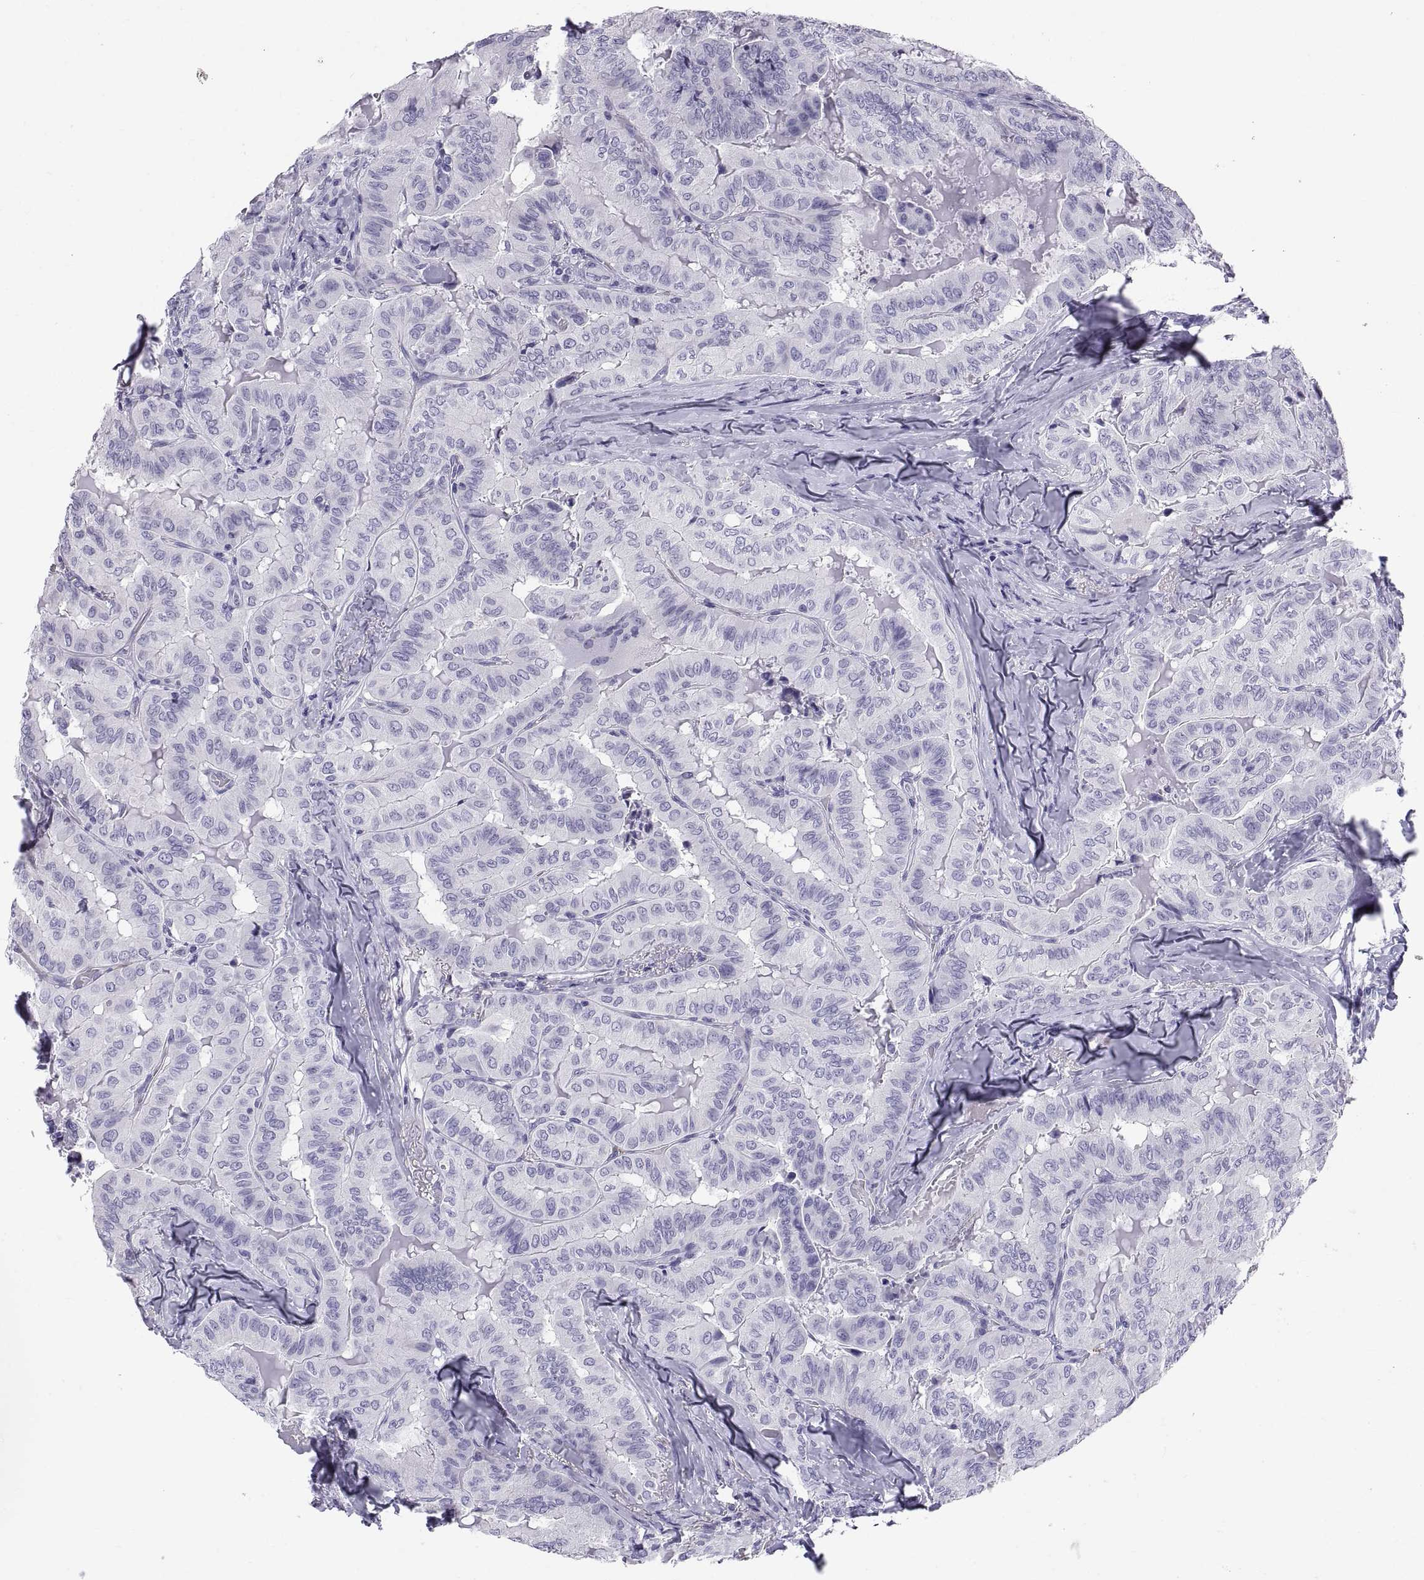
{"staining": {"intensity": "negative", "quantity": "none", "location": "none"}, "tissue": "thyroid cancer", "cell_type": "Tumor cells", "image_type": "cancer", "snomed": [{"axis": "morphology", "description": "Papillary adenocarcinoma, NOS"}, {"axis": "topography", "description": "Thyroid gland"}], "caption": "The immunohistochemistry image has no significant expression in tumor cells of papillary adenocarcinoma (thyroid) tissue.", "gene": "CT47A10", "patient": {"sex": "female", "age": 68}}